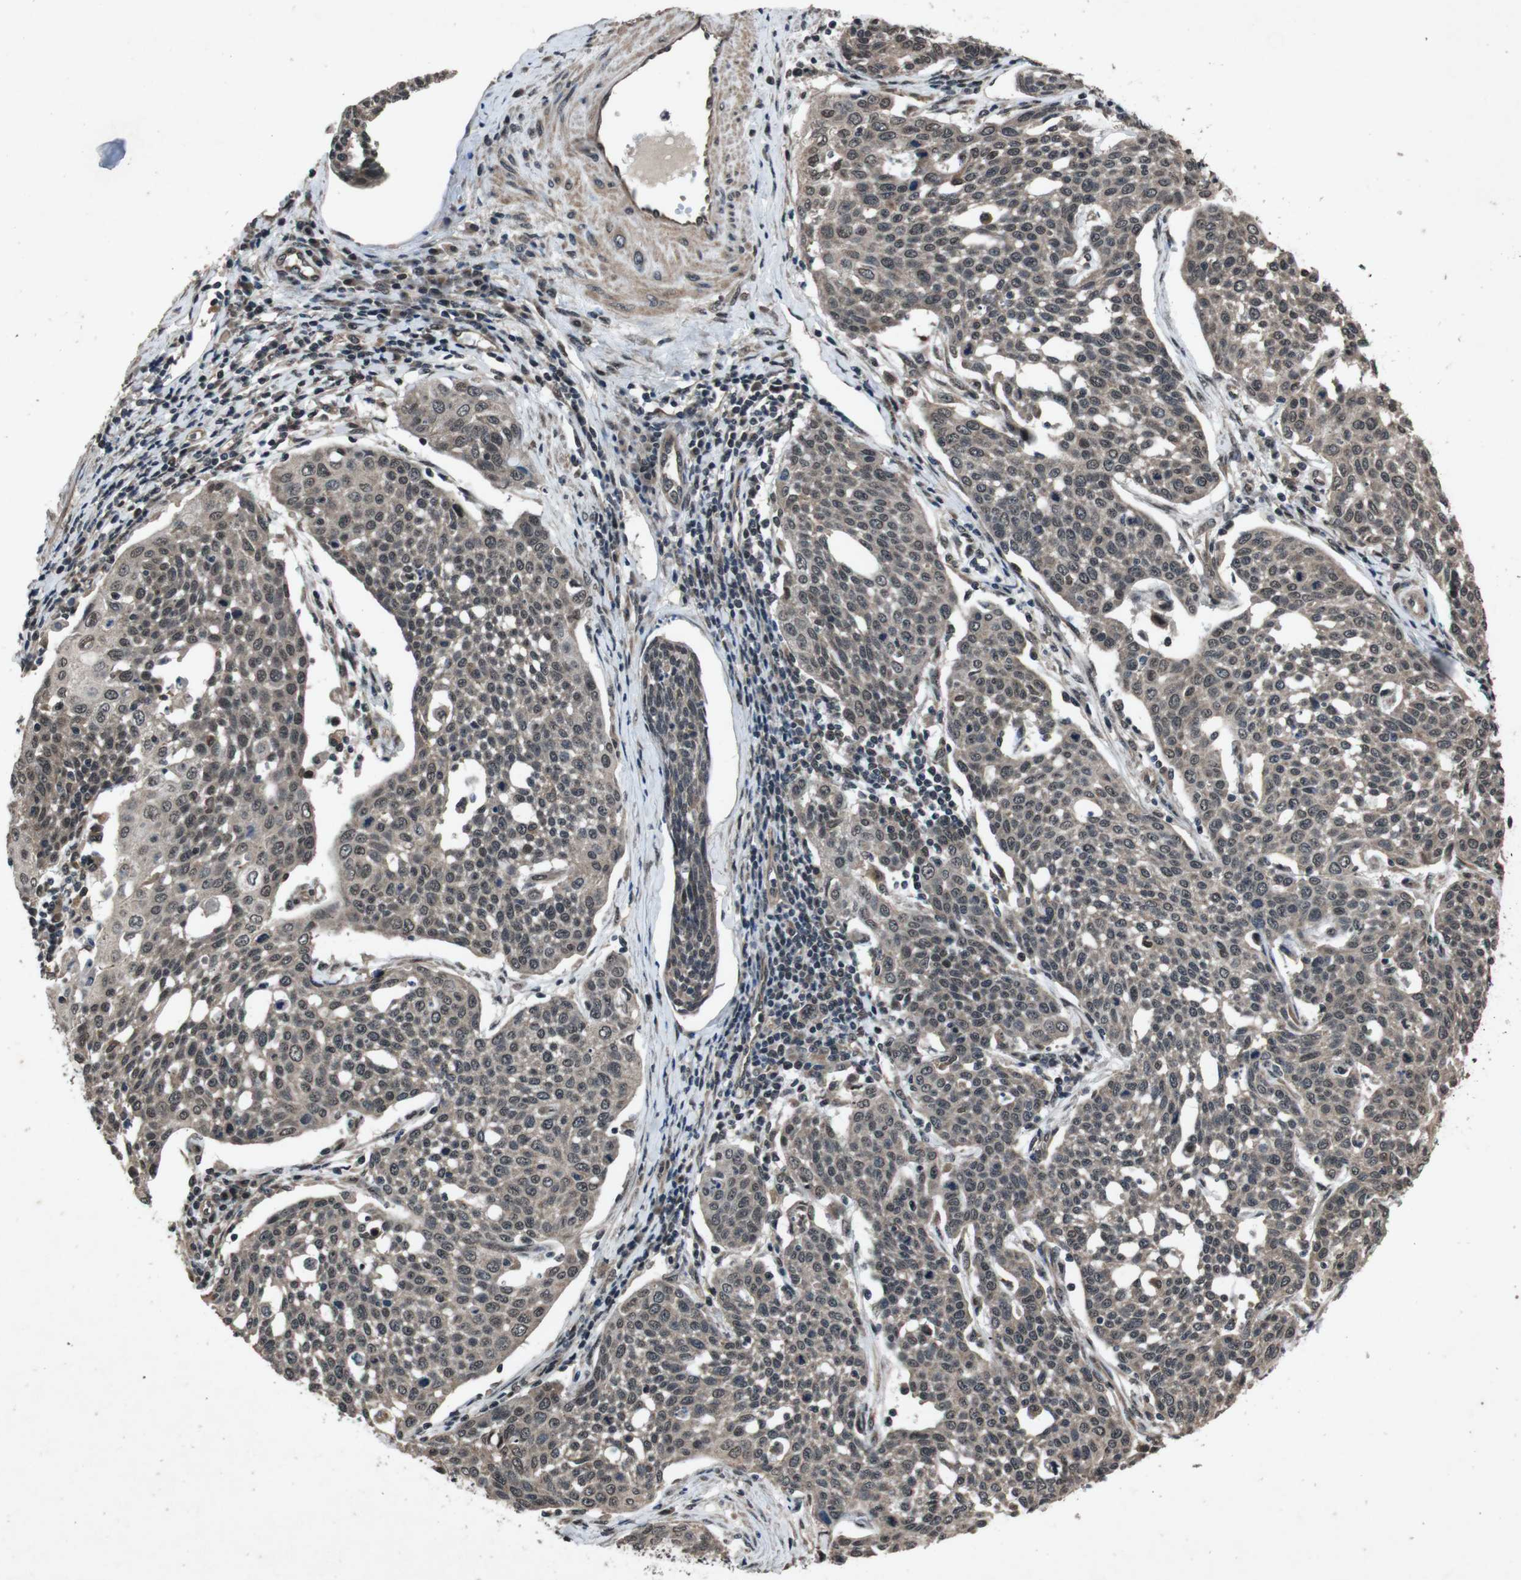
{"staining": {"intensity": "weak", "quantity": ">75%", "location": "cytoplasmic/membranous,nuclear"}, "tissue": "cervical cancer", "cell_type": "Tumor cells", "image_type": "cancer", "snomed": [{"axis": "morphology", "description": "Squamous cell carcinoma, NOS"}, {"axis": "topography", "description": "Cervix"}], "caption": "IHC histopathology image of human squamous cell carcinoma (cervical) stained for a protein (brown), which reveals low levels of weak cytoplasmic/membranous and nuclear staining in about >75% of tumor cells.", "gene": "SOCS1", "patient": {"sex": "female", "age": 34}}